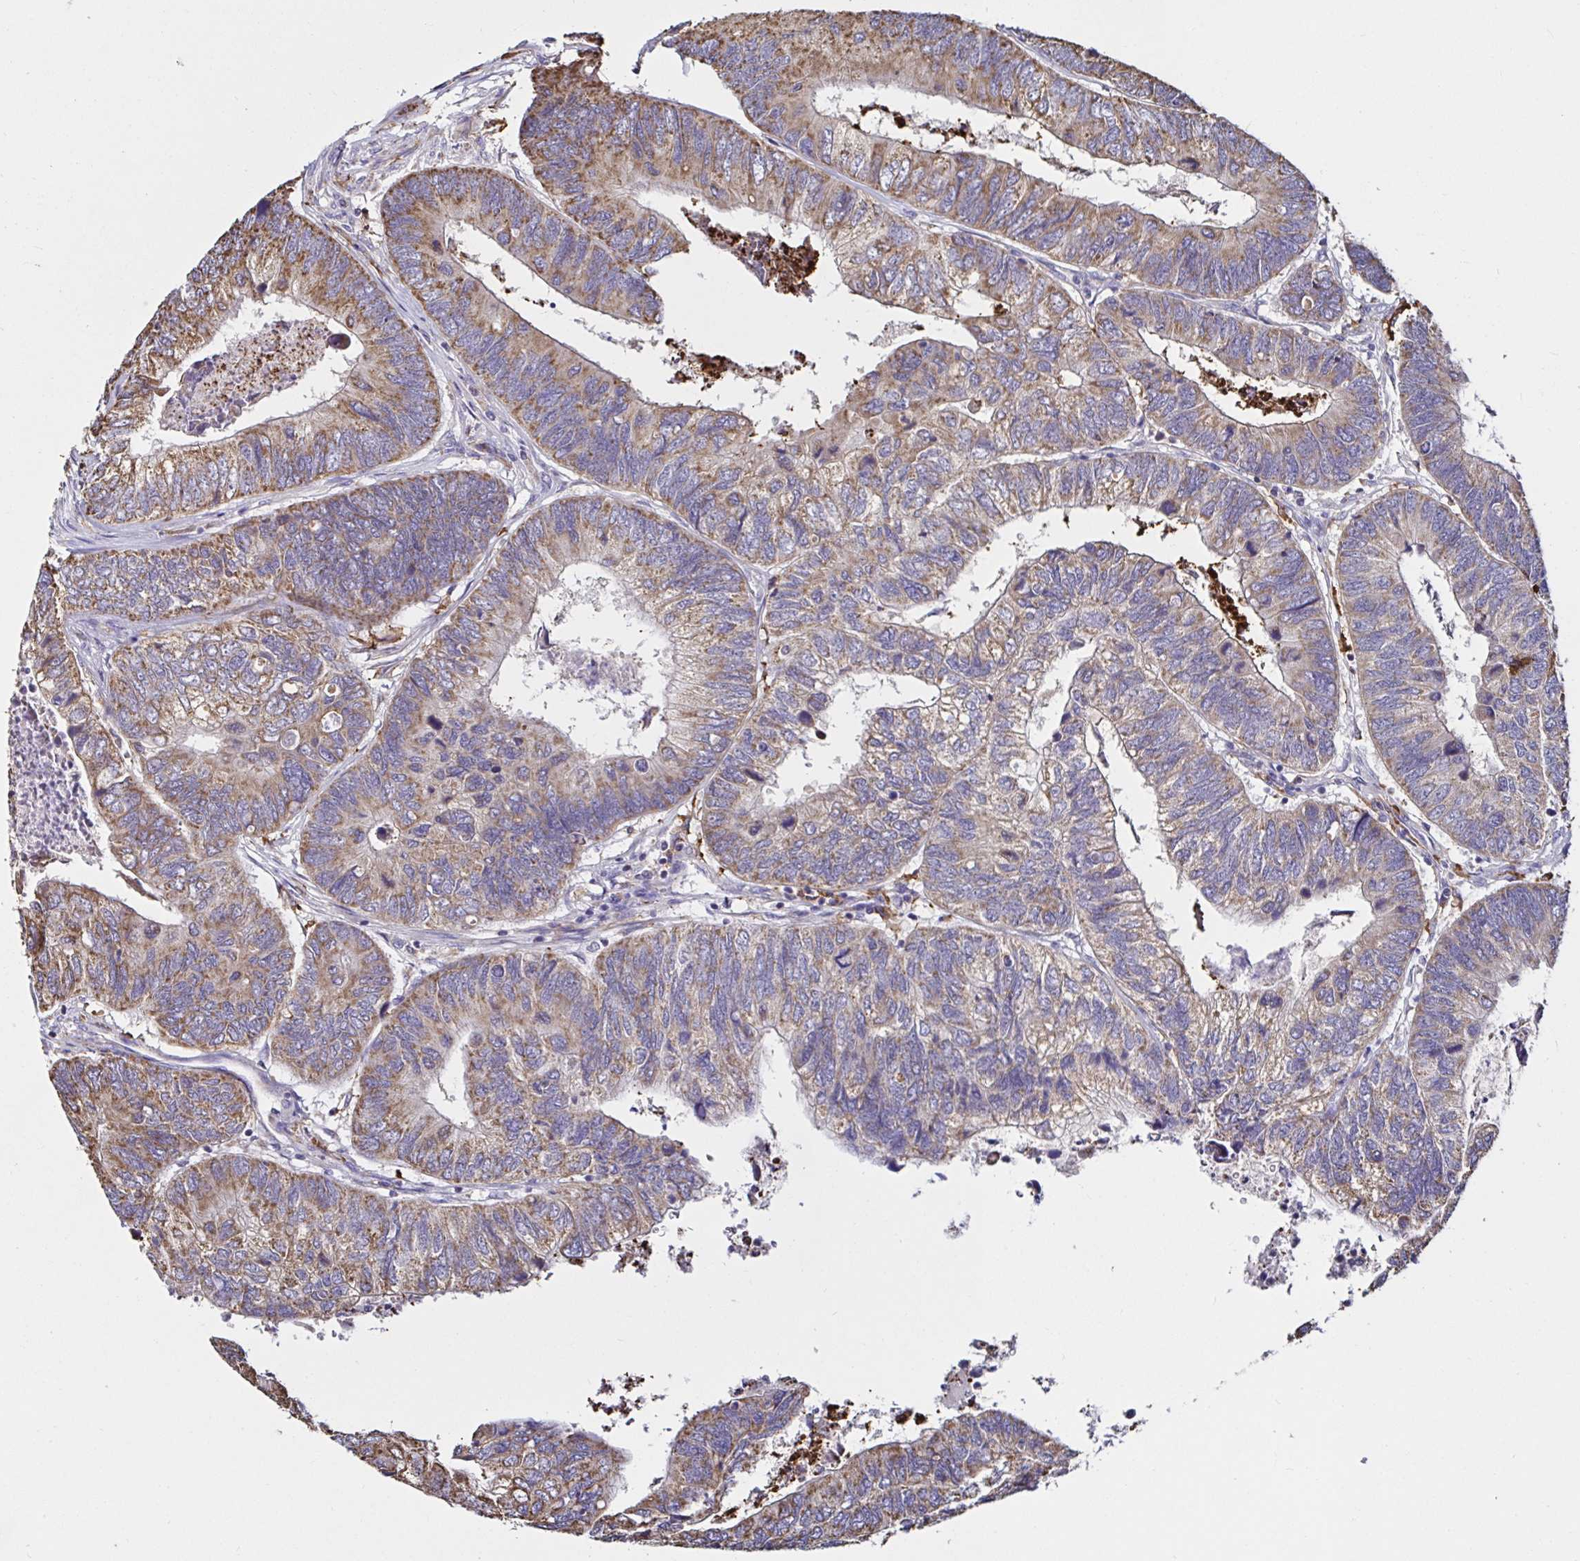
{"staining": {"intensity": "moderate", "quantity": ">75%", "location": "cytoplasmic/membranous"}, "tissue": "colorectal cancer", "cell_type": "Tumor cells", "image_type": "cancer", "snomed": [{"axis": "morphology", "description": "Adenocarcinoma, NOS"}, {"axis": "topography", "description": "Colon"}], "caption": "About >75% of tumor cells in colorectal cancer display moderate cytoplasmic/membranous protein positivity as visualized by brown immunohistochemical staining.", "gene": "MSR1", "patient": {"sex": "female", "age": 67}}